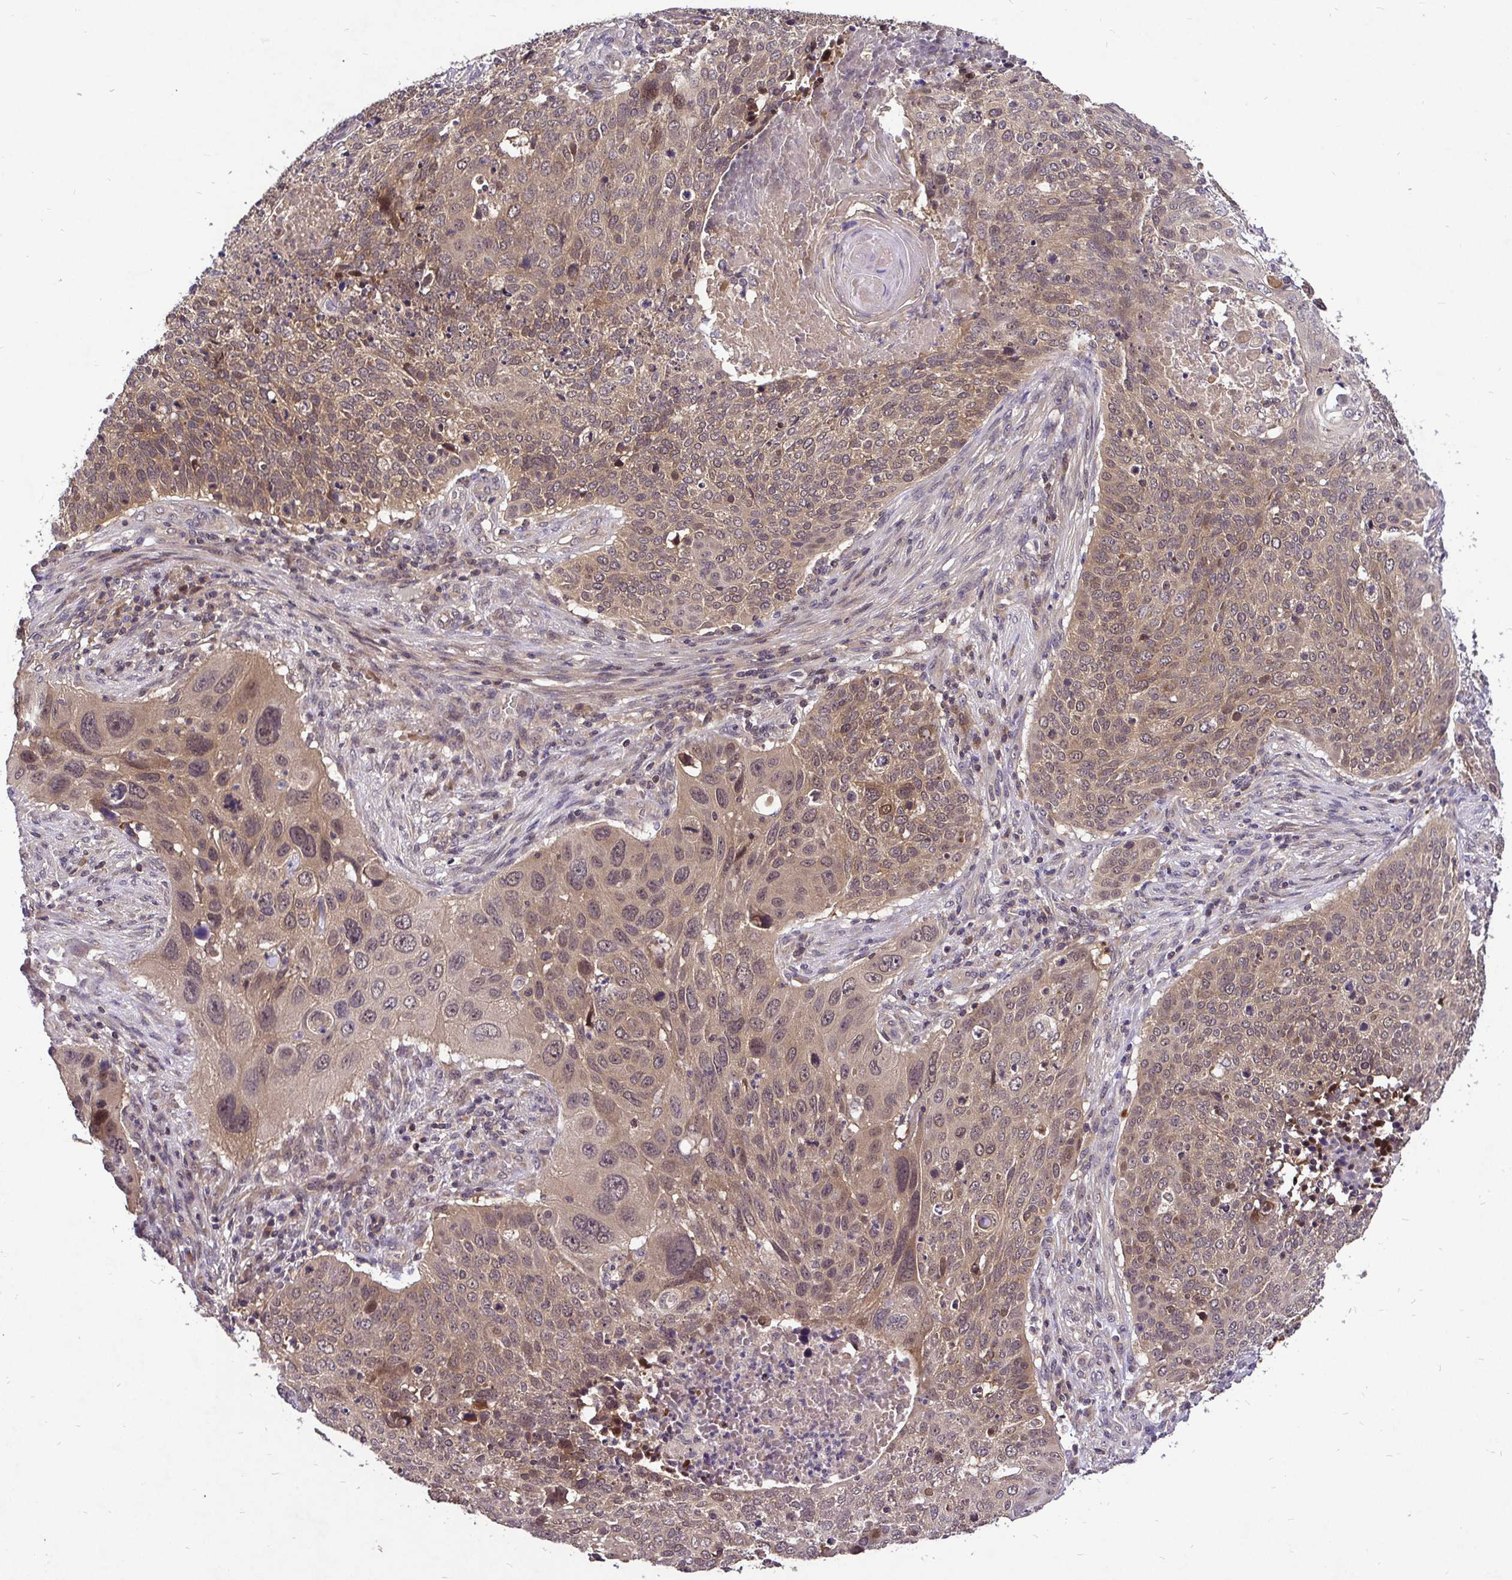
{"staining": {"intensity": "moderate", "quantity": ">75%", "location": "cytoplasmic/membranous,nuclear"}, "tissue": "lung cancer", "cell_type": "Tumor cells", "image_type": "cancer", "snomed": [{"axis": "morphology", "description": "Squamous cell carcinoma, NOS"}, {"axis": "topography", "description": "Lung"}], "caption": "IHC (DAB (3,3'-diaminobenzidine)) staining of human lung squamous cell carcinoma demonstrates moderate cytoplasmic/membranous and nuclear protein positivity in about >75% of tumor cells.", "gene": "UBE2M", "patient": {"sex": "male", "age": 63}}